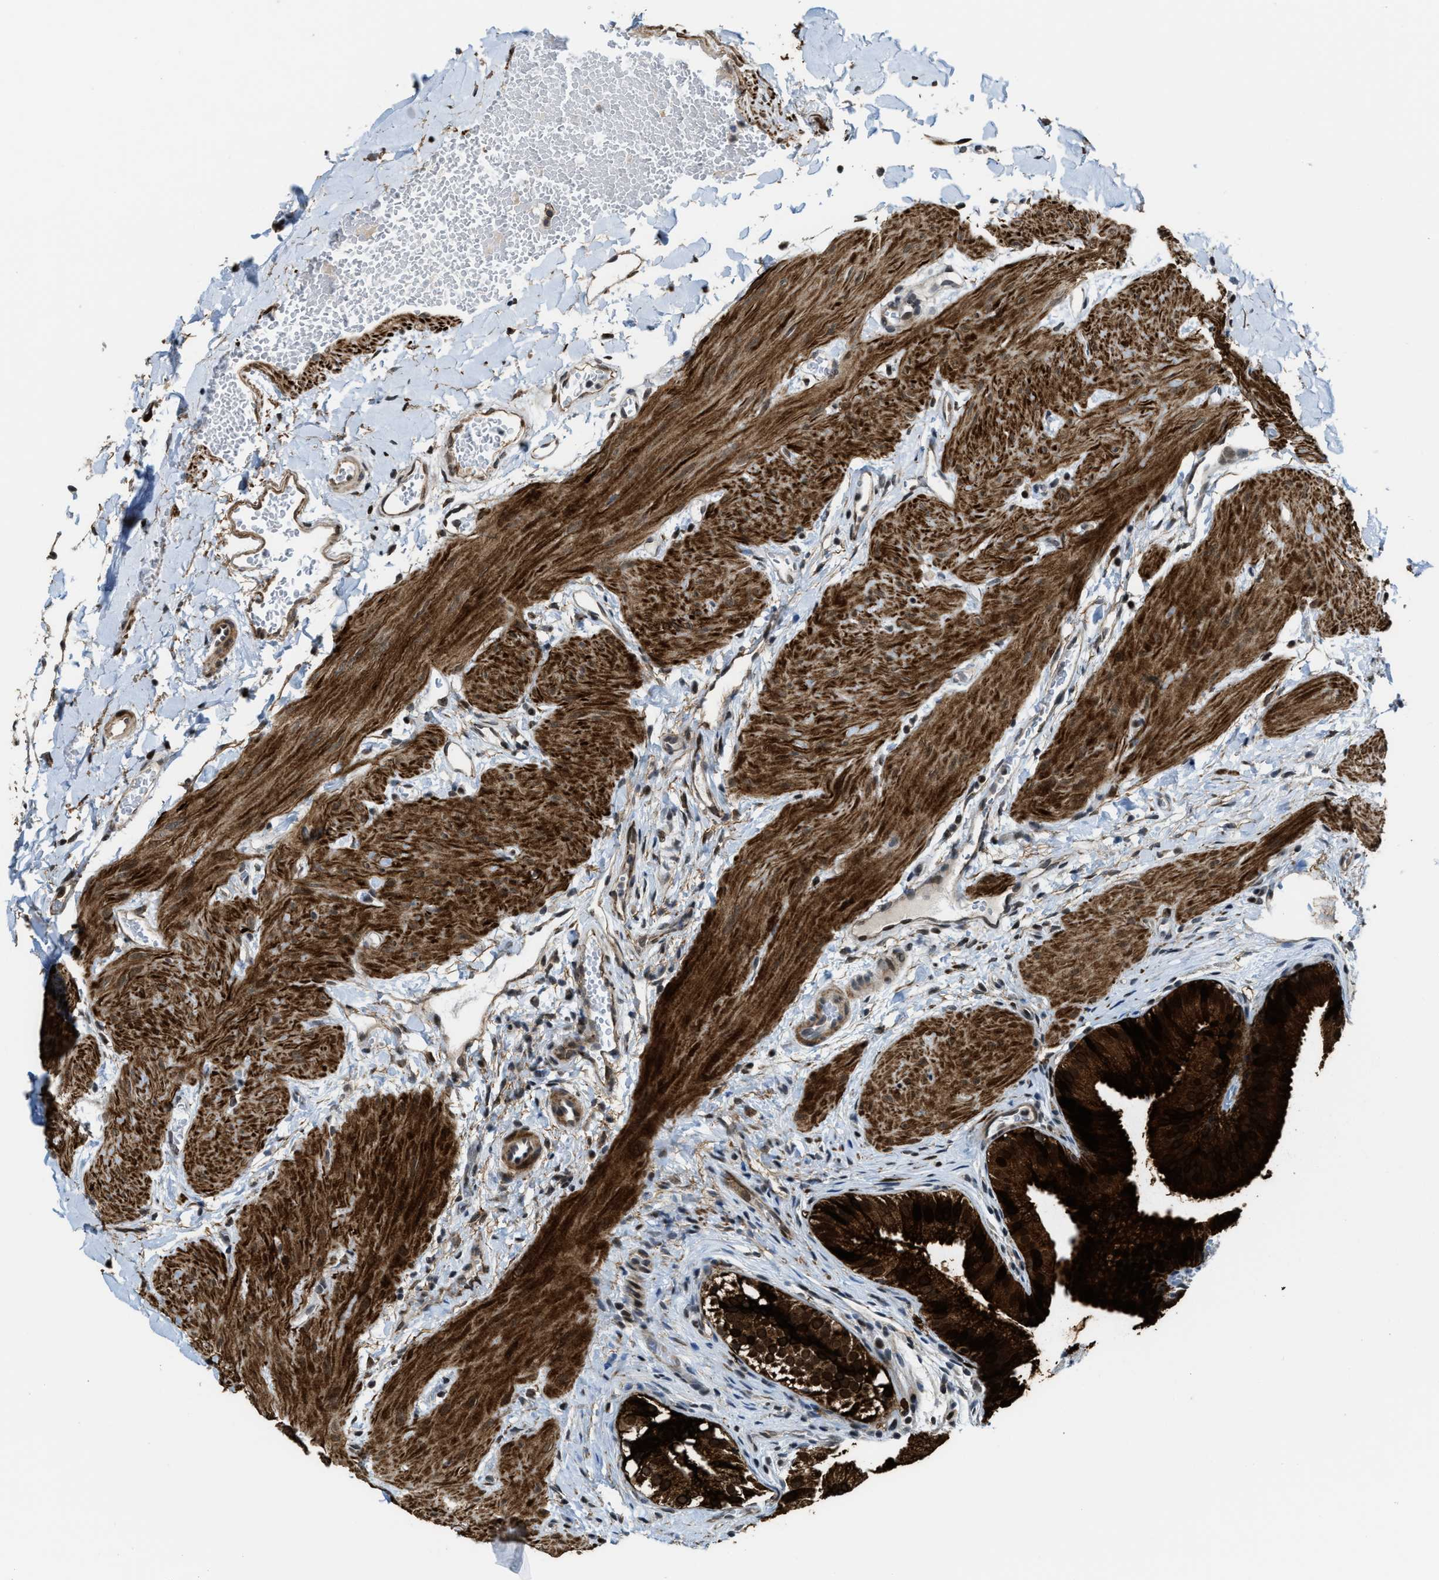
{"staining": {"intensity": "strong", "quantity": ">75%", "location": "cytoplasmic/membranous,nuclear"}, "tissue": "gallbladder", "cell_type": "Glandular cells", "image_type": "normal", "snomed": [{"axis": "morphology", "description": "Normal tissue, NOS"}, {"axis": "topography", "description": "Gallbladder"}], "caption": "Gallbladder stained with IHC exhibits strong cytoplasmic/membranous,nuclear expression in approximately >75% of glandular cells. (brown staining indicates protein expression, while blue staining denotes nuclei).", "gene": "ZNF250", "patient": {"sex": "female", "age": 26}}